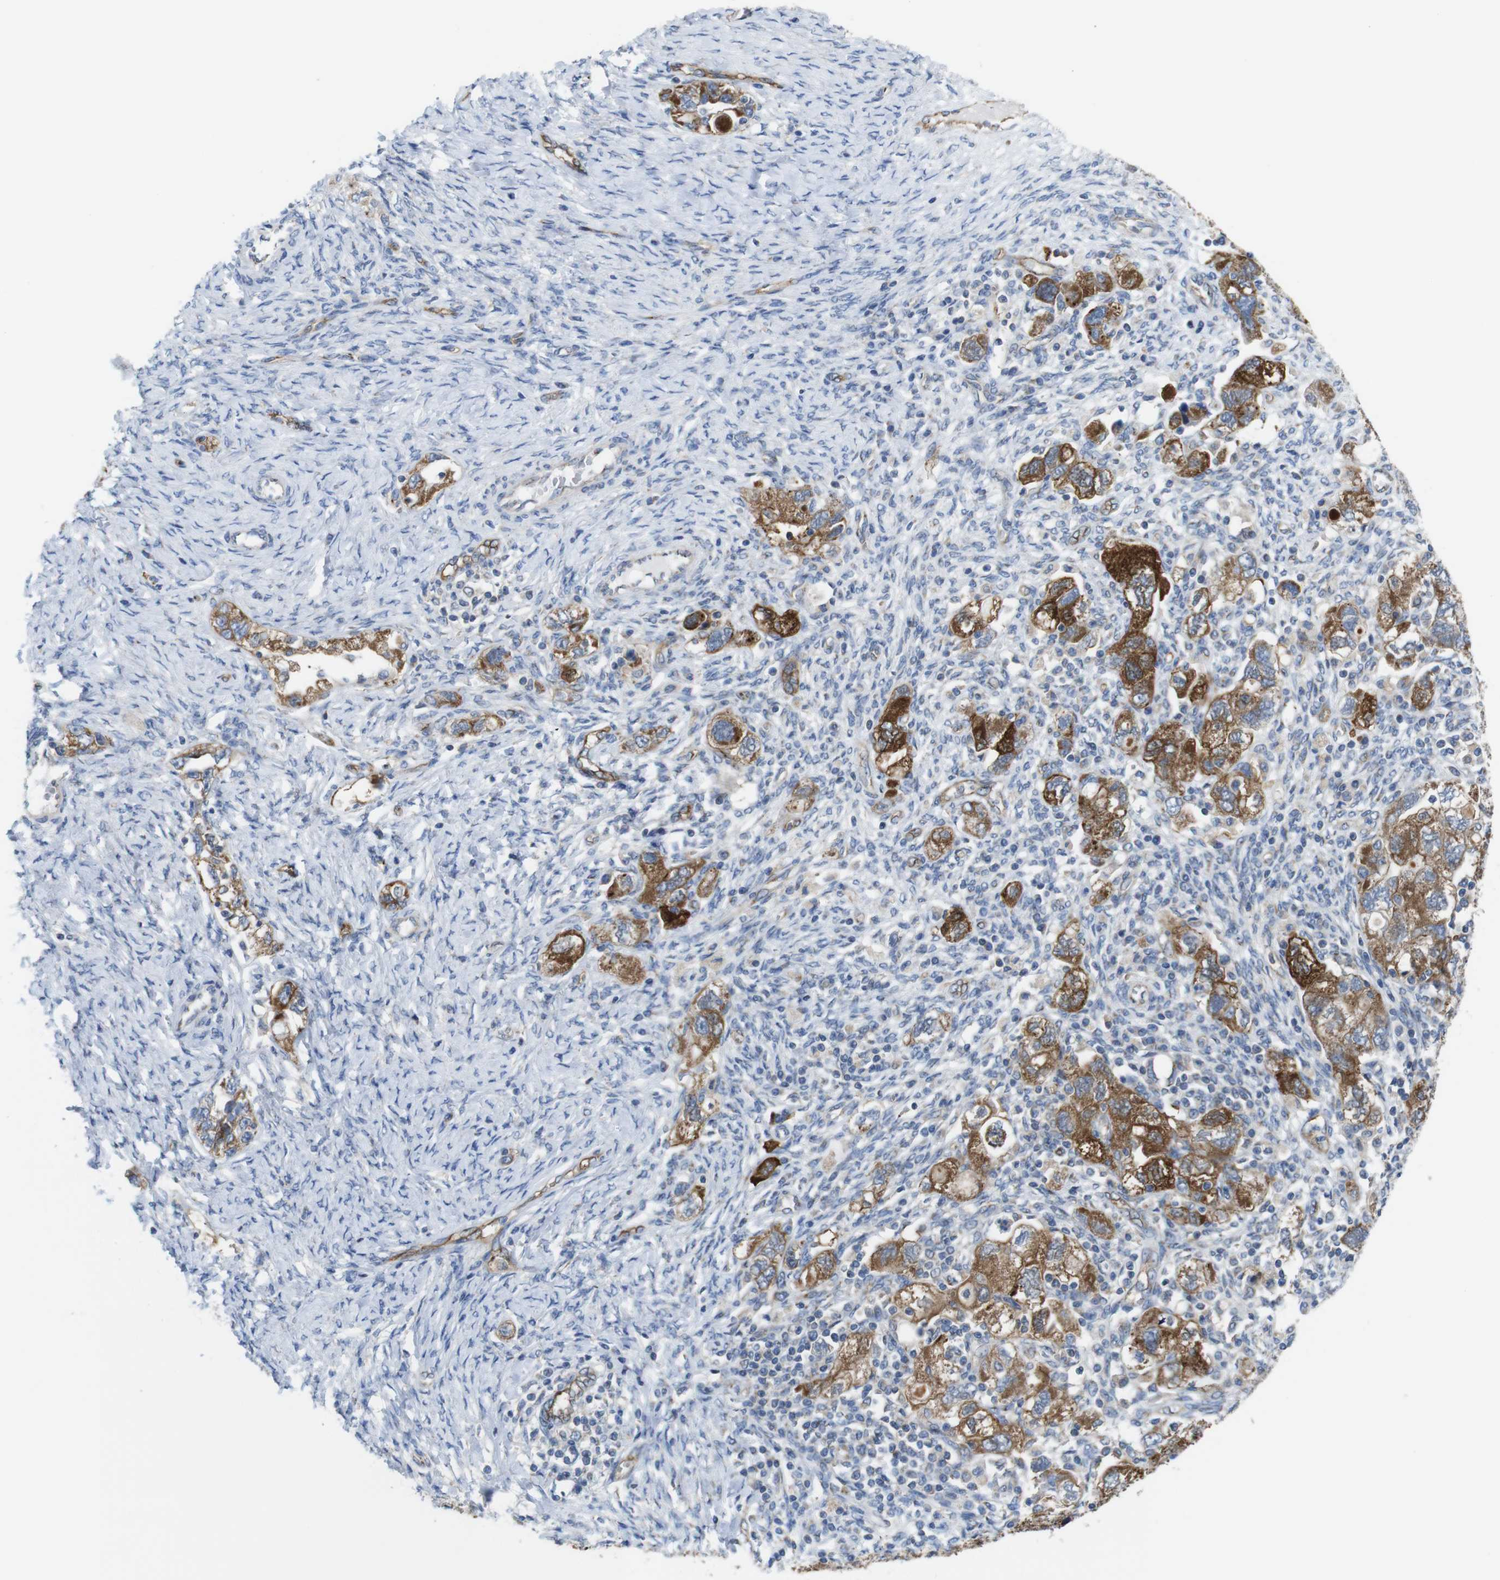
{"staining": {"intensity": "strong", "quantity": "25%-75%", "location": "cytoplasmic/membranous"}, "tissue": "ovarian cancer", "cell_type": "Tumor cells", "image_type": "cancer", "snomed": [{"axis": "morphology", "description": "Carcinoma, NOS"}, {"axis": "morphology", "description": "Cystadenocarcinoma, serous, NOS"}, {"axis": "topography", "description": "Ovary"}], "caption": "DAB immunohistochemical staining of human serous cystadenocarcinoma (ovarian) shows strong cytoplasmic/membranous protein staining in about 25%-75% of tumor cells.", "gene": "EFCAB14", "patient": {"sex": "female", "age": 69}}